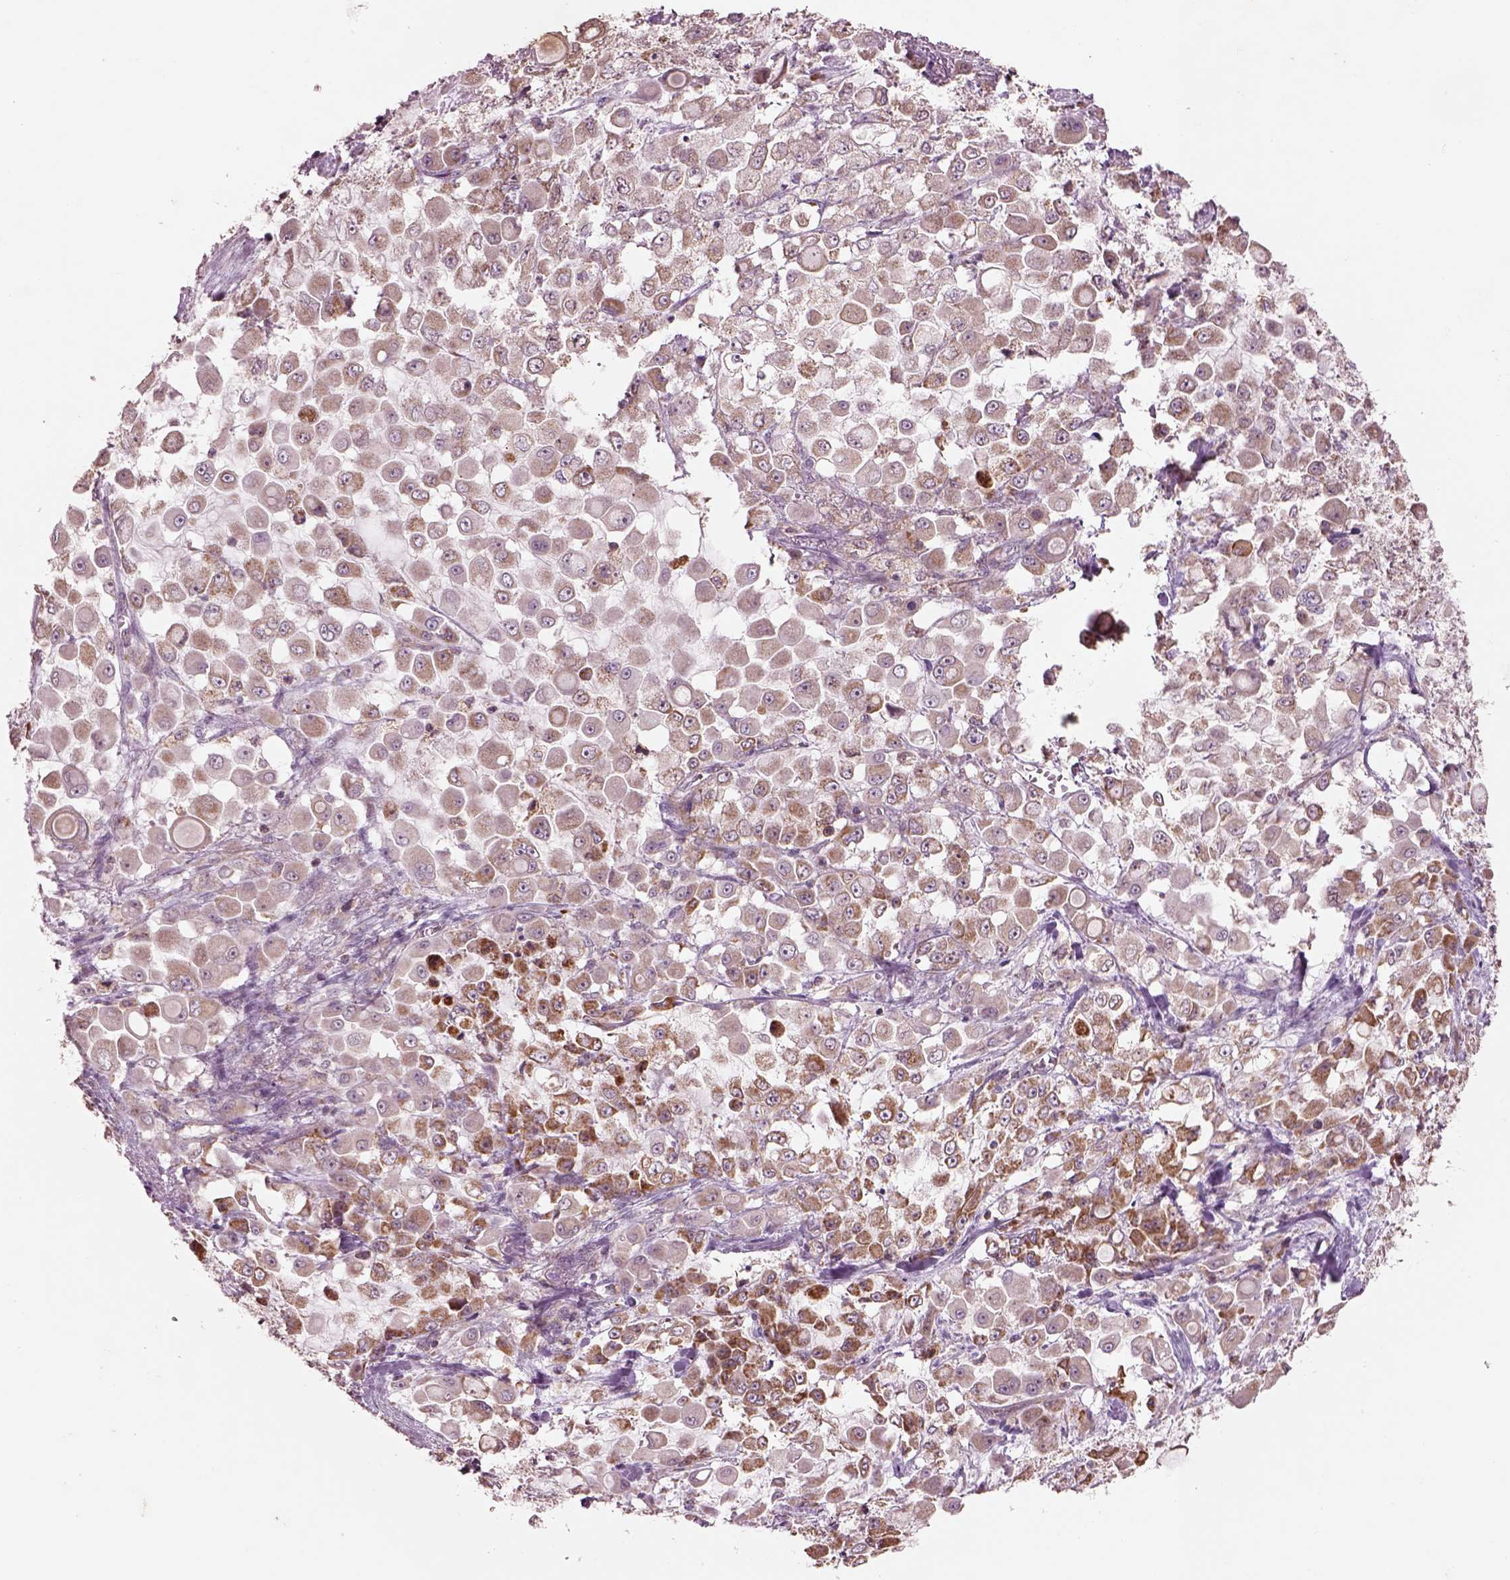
{"staining": {"intensity": "weak", "quantity": ">75%", "location": "cytoplasmic/membranous"}, "tissue": "stomach cancer", "cell_type": "Tumor cells", "image_type": "cancer", "snomed": [{"axis": "morphology", "description": "Adenocarcinoma, NOS"}, {"axis": "topography", "description": "Stomach"}], "caption": "Immunohistochemical staining of human stomach adenocarcinoma exhibits weak cytoplasmic/membranous protein expression in about >75% of tumor cells.", "gene": "SLC25A5", "patient": {"sex": "female", "age": 76}}